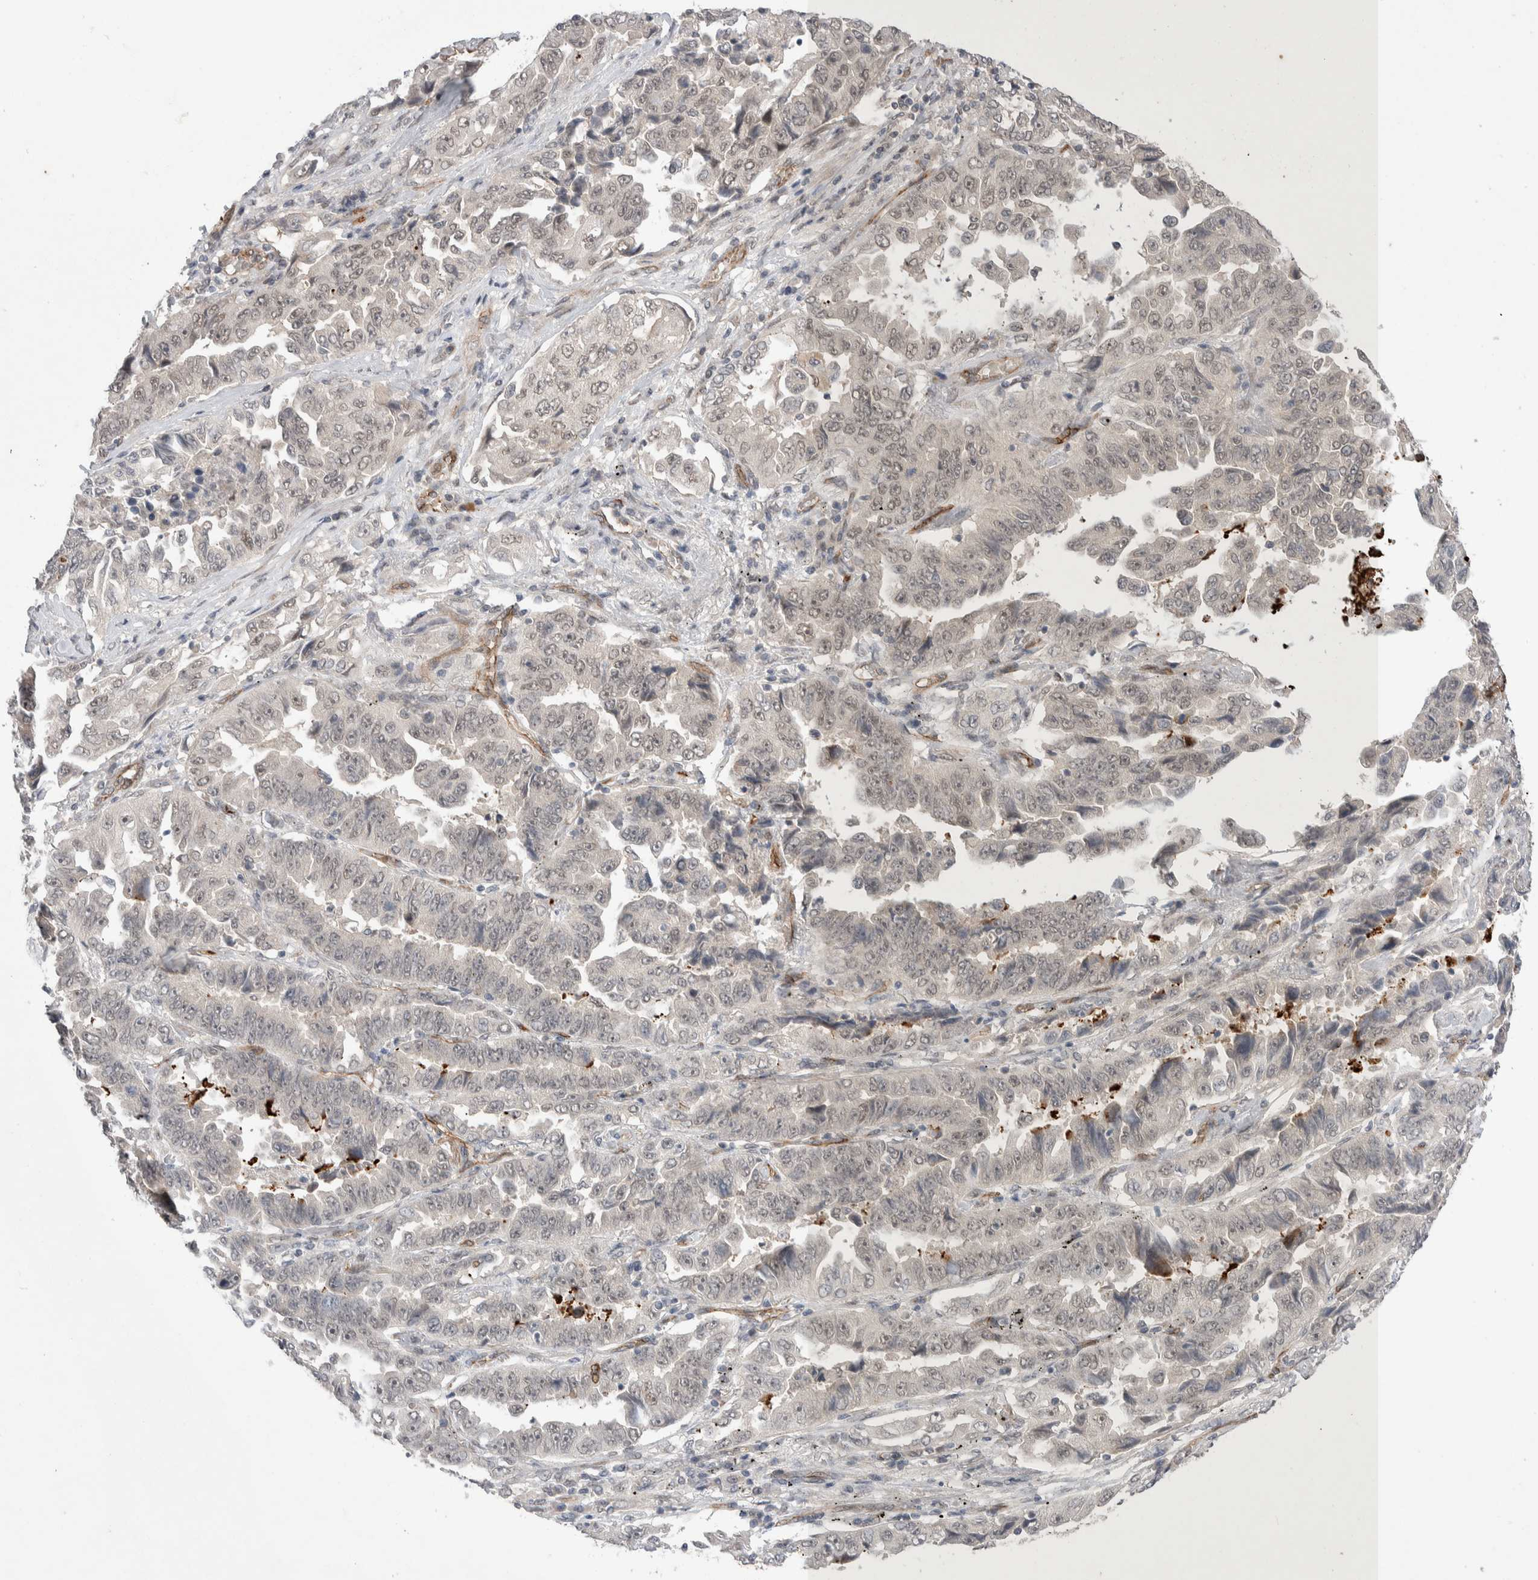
{"staining": {"intensity": "negative", "quantity": "none", "location": "none"}, "tissue": "lung cancer", "cell_type": "Tumor cells", "image_type": "cancer", "snomed": [{"axis": "morphology", "description": "Adenocarcinoma, NOS"}, {"axis": "topography", "description": "Lung"}], "caption": "The immunohistochemistry photomicrograph has no significant expression in tumor cells of lung cancer tissue.", "gene": "ZNF704", "patient": {"sex": "female", "age": 51}}